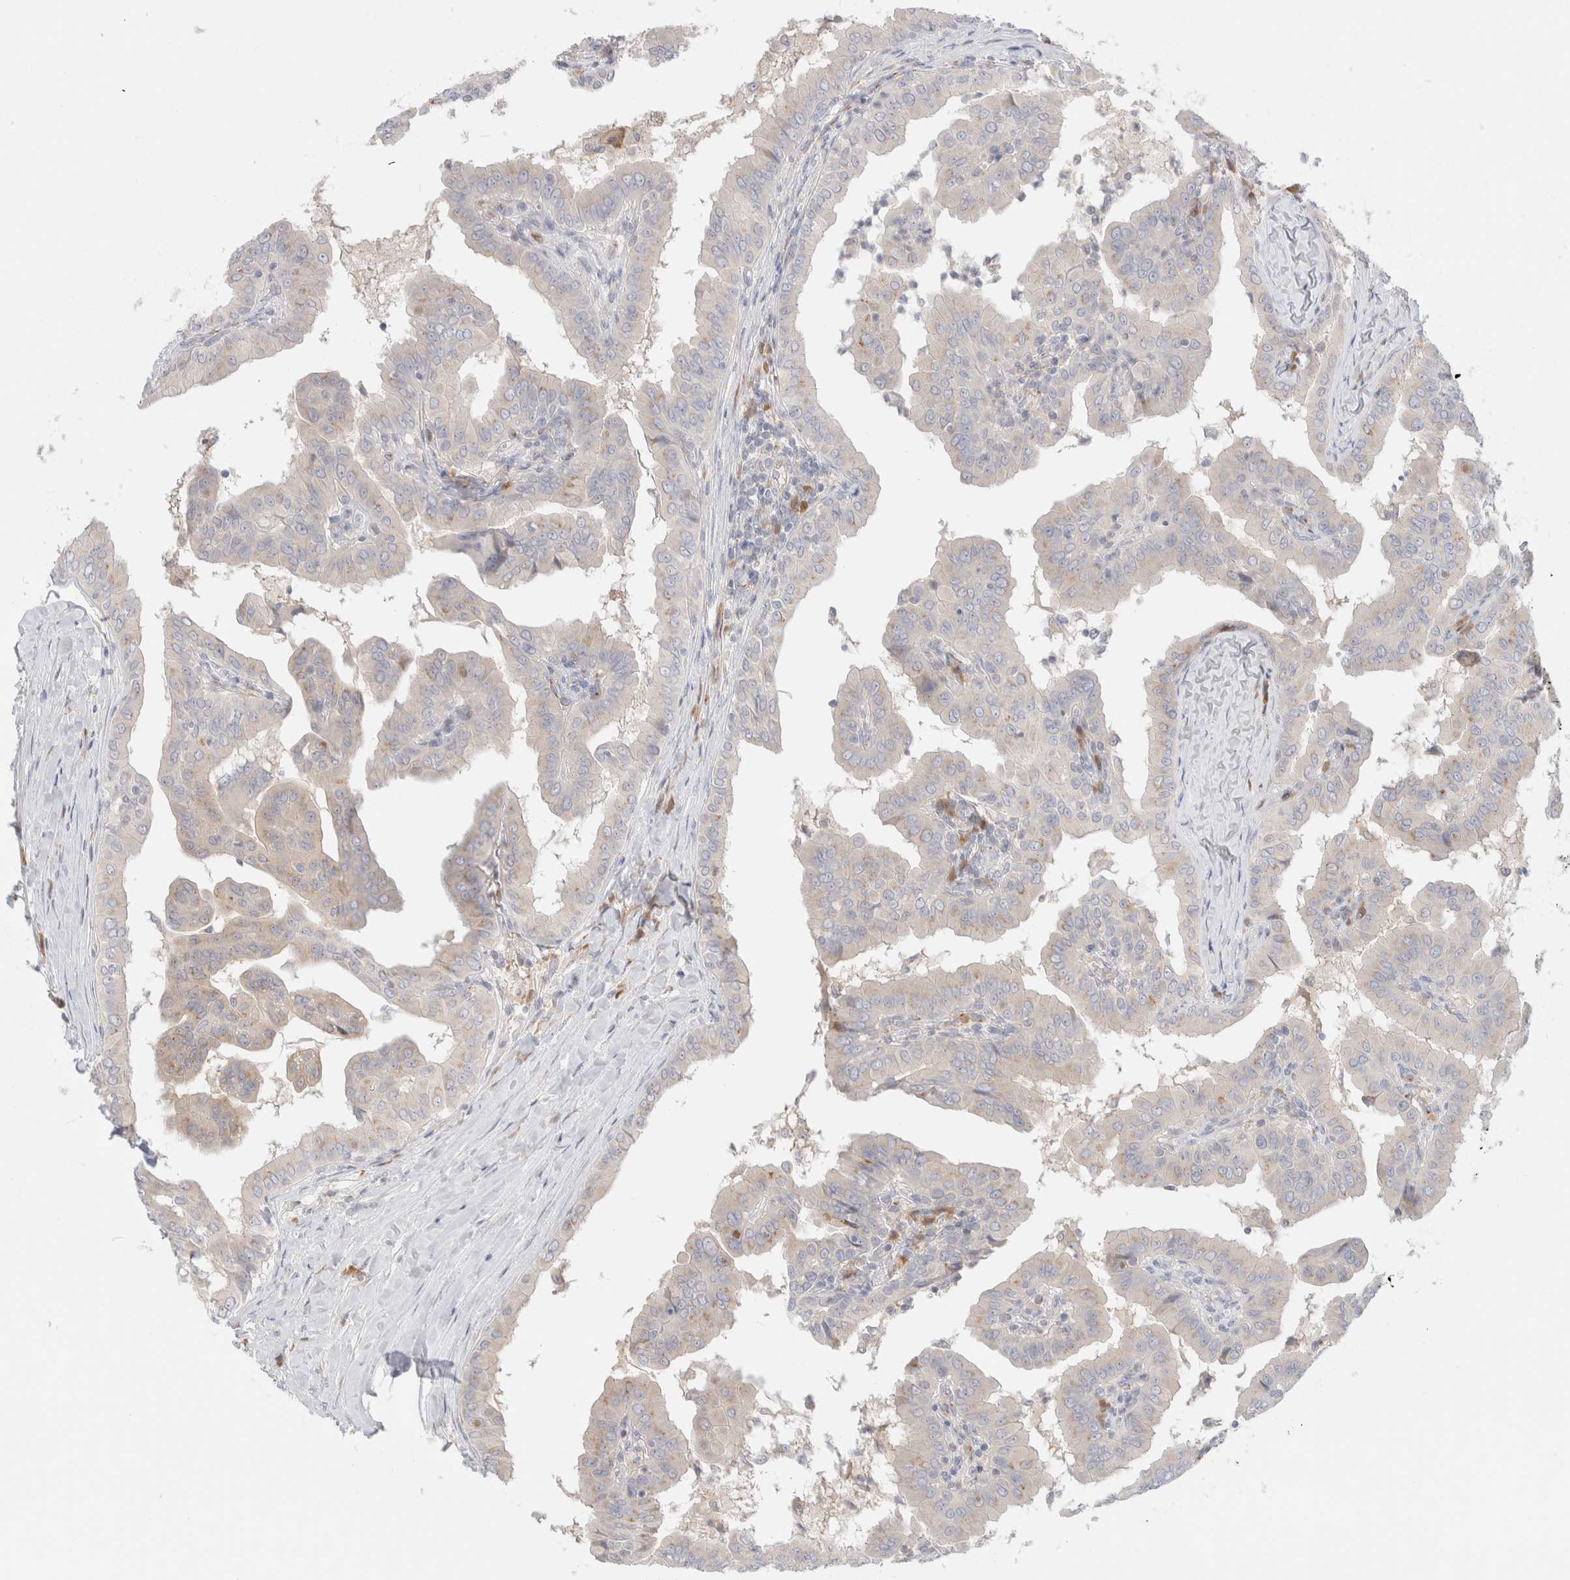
{"staining": {"intensity": "negative", "quantity": "none", "location": "none"}, "tissue": "thyroid cancer", "cell_type": "Tumor cells", "image_type": "cancer", "snomed": [{"axis": "morphology", "description": "Papillary adenocarcinoma, NOS"}, {"axis": "topography", "description": "Thyroid gland"}], "caption": "Tumor cells show no significant protein positivity in thyroid cancer (papillary adenocarcinoma).", "gene": "EFCAB13", "patient": {"sex": "male", "age": 33}}